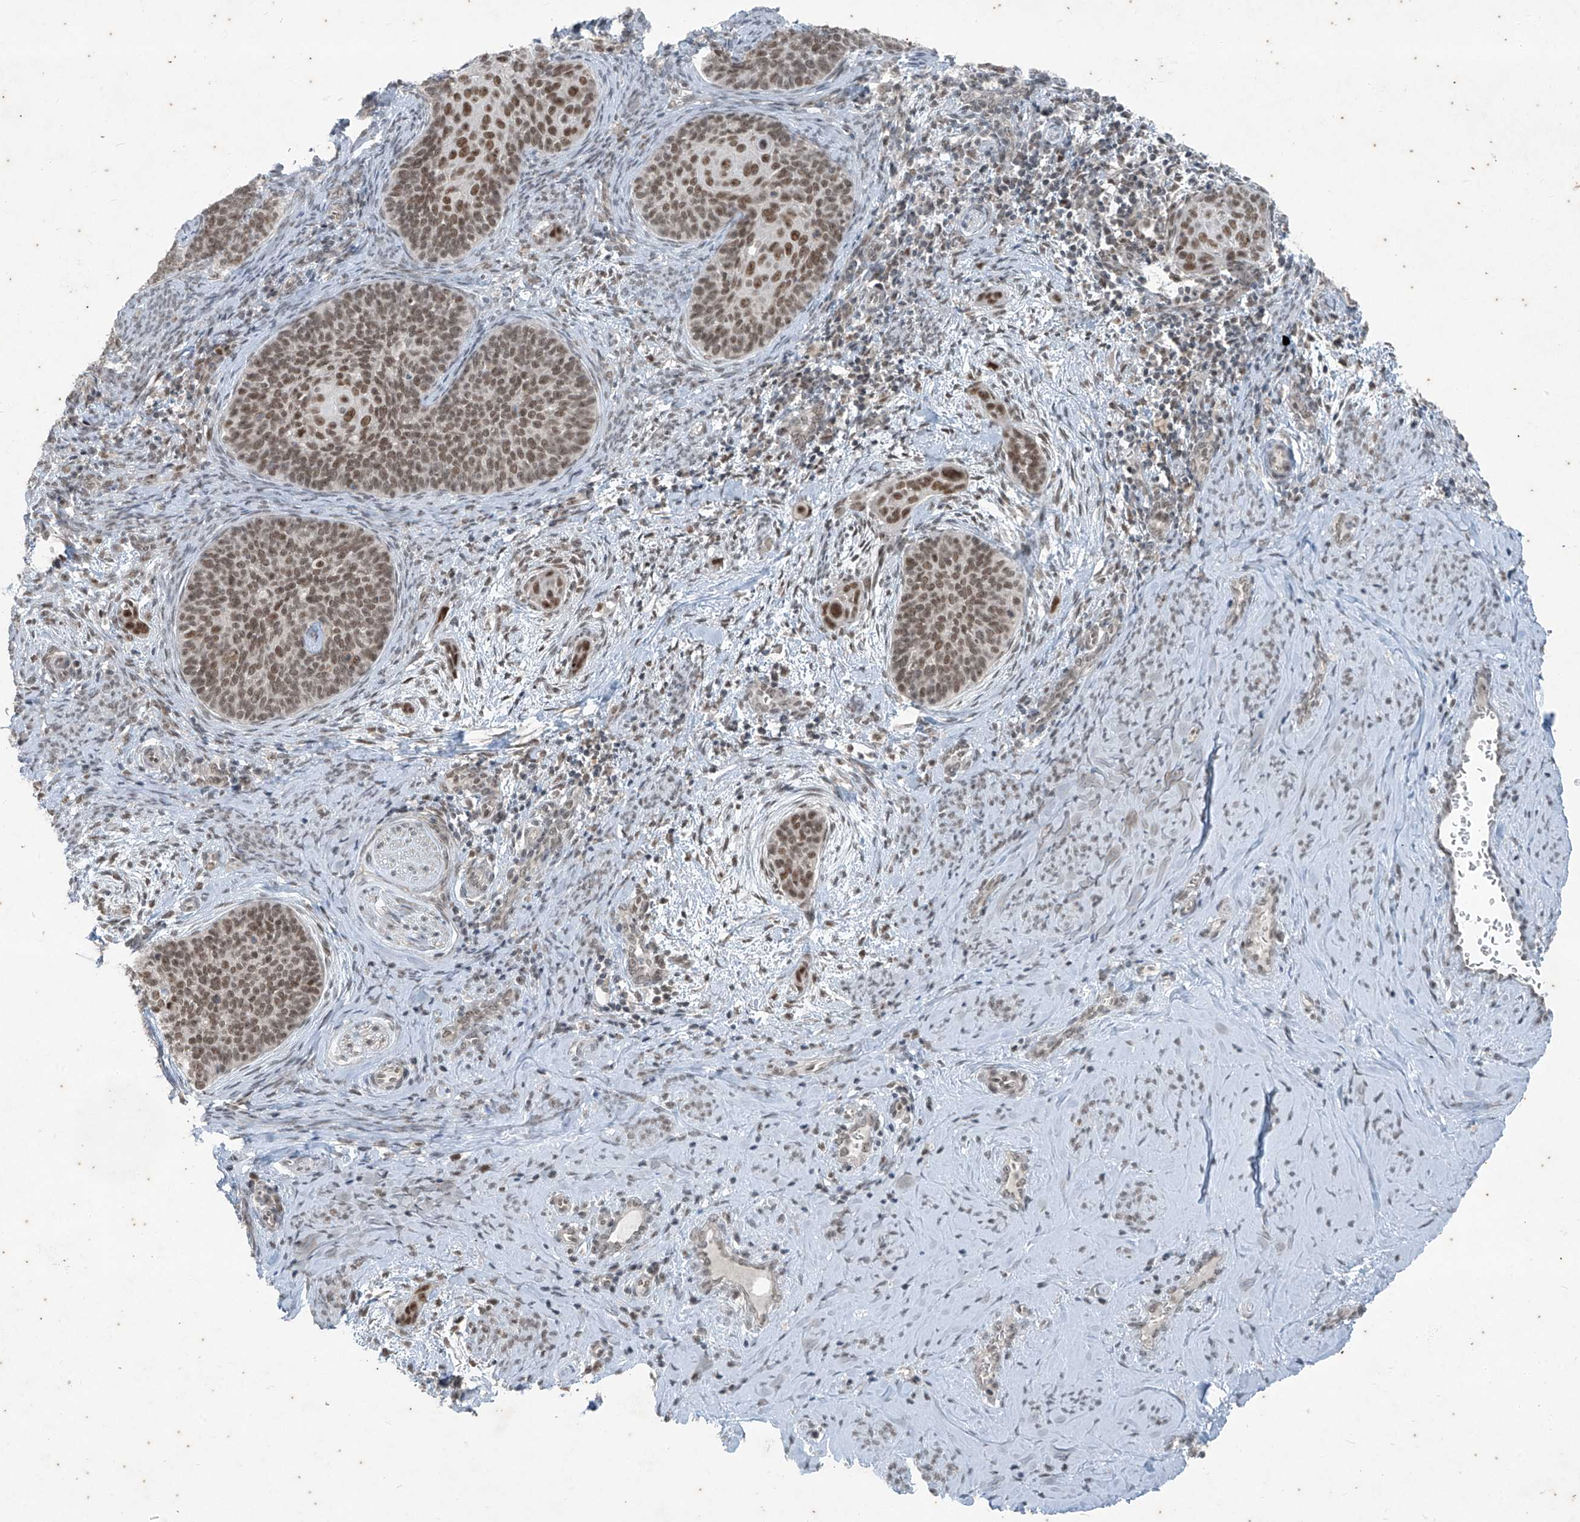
{"staining": {"intensity": "moderate", "quantity": ">75%", "location": "nuclear"}, "tissue": "cervical cancer", "cell_type": "Tumor cells", "image_type": "cancer", "snomed": [{"axis": "morphology", "description": "Squamous cell carcinoma, NOS"}, {"axis": "topography", "description": "Cervix"}], "caption": "The photomicrograph demonstrates a brown stain indicating the presence of a protein in the nuclear of tumor cells in cervical cancer (squamous cell carcinoma).", "gene": "ZNF354B", "patient": {"sex": "female", "age": 33}}